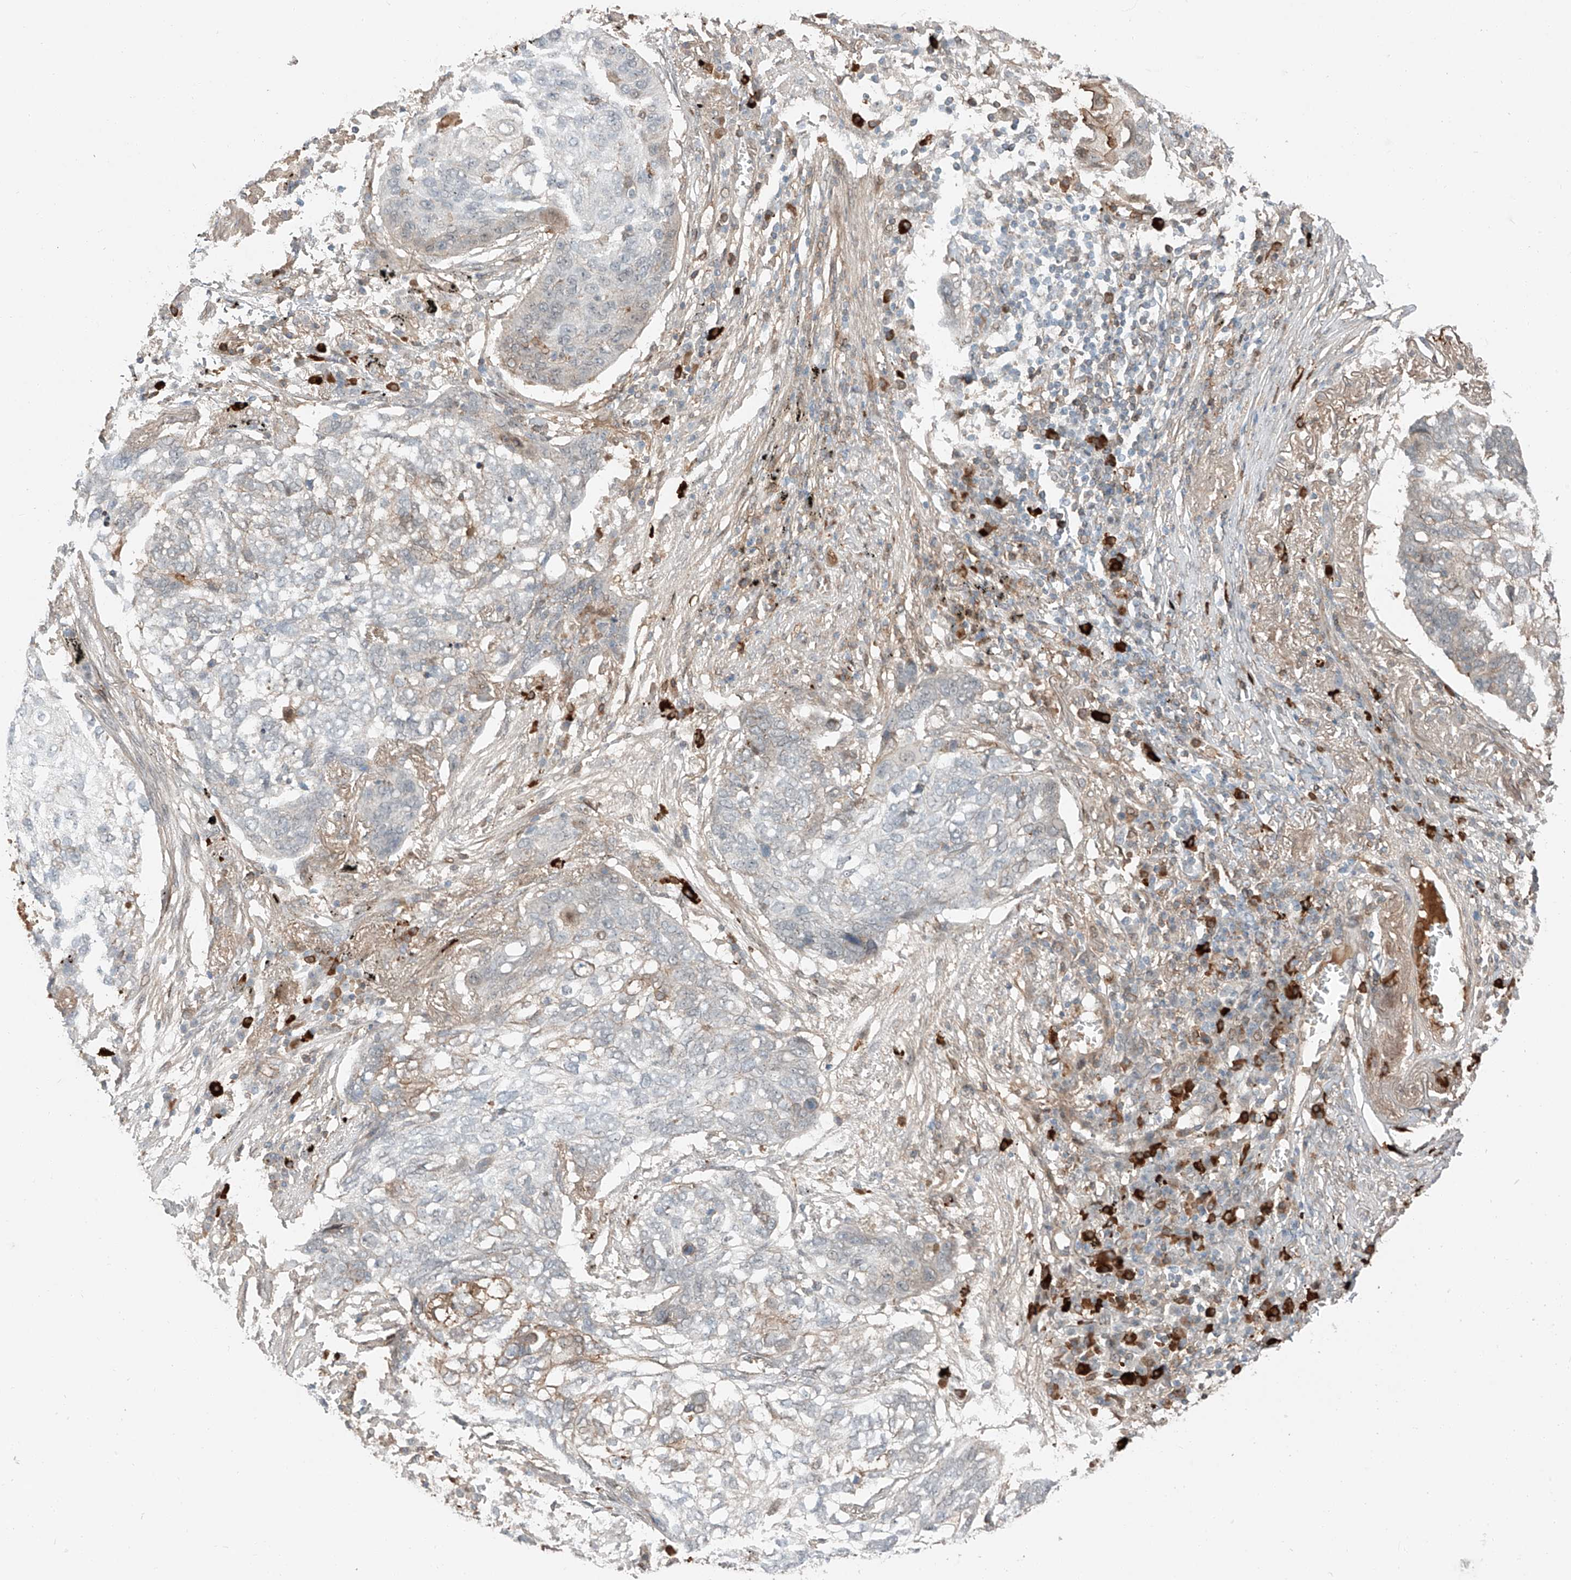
{"staining": {"intensity": "weak", "quantity": "<25%", "location": "cytoplasmic/membranous"}, "tissue": "lung cancer", "cell_type": "Tumor cells", "image_type": "cancer", "snomed": [{"axis": "morphology", "description": "Squamous cell carcinoma, NOS"}, {"axis": "topography", "description": "Lung"}], "caption": "There is no significant positivity in tumor cells of lung cancer.", "gene": "CEP162", "patient": {"sex": "female", "age": 63}}